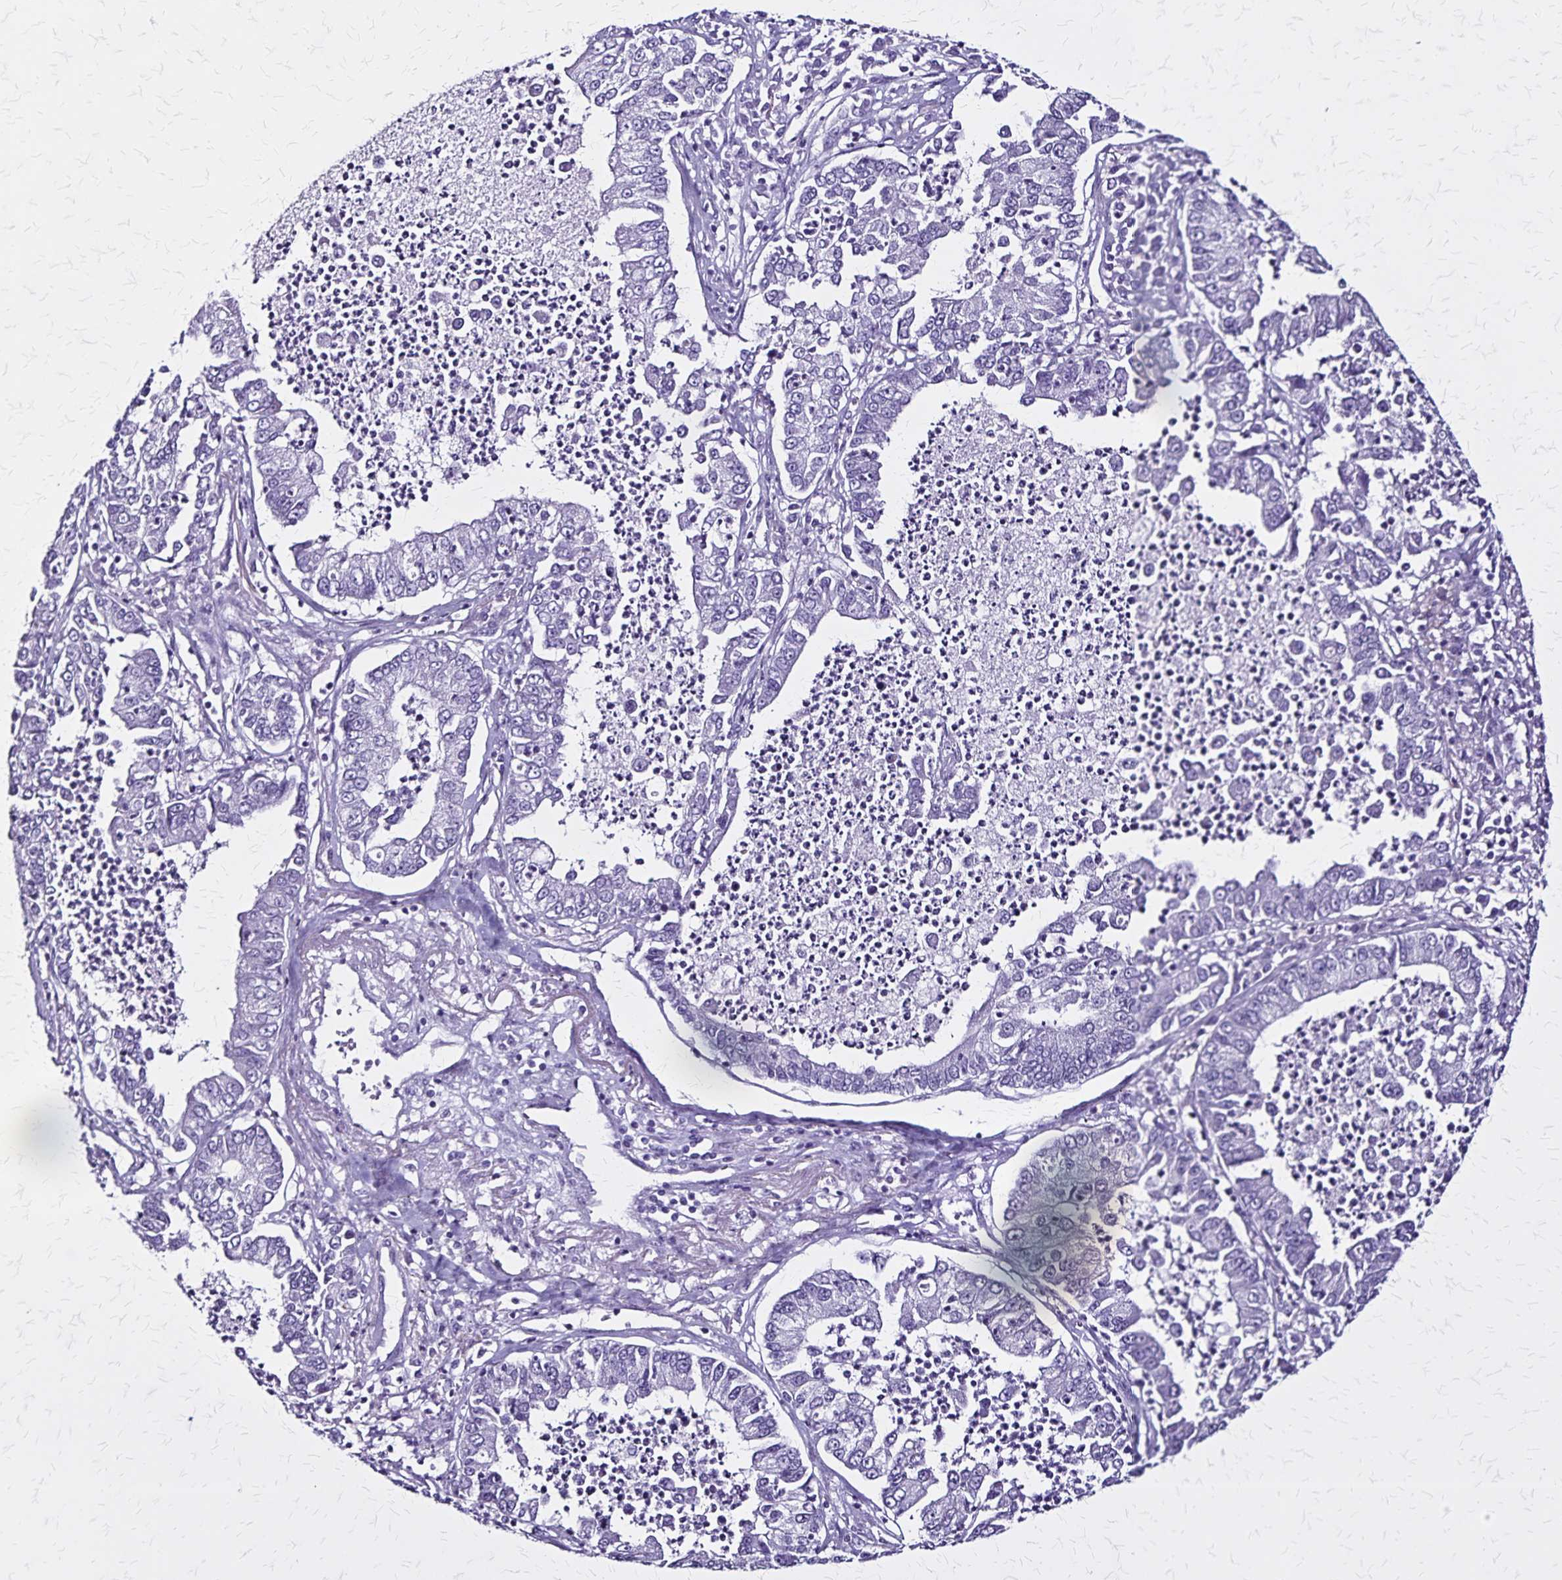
{"staining": {"intensity": "negative", "quantity": "none", "location": "none"}, "tissue": "lung cancer", "cell_type": "Tumor cells", "image_type": "cancer", "snomed": [{"axis": "morphology", "description": "Adenocarcinoma, NOS"}, {"axis": "topography", "description": "Lung"}], "caption": "The IHC micrograph has no significant staining in tumor cells of lung cancer (adenocarcinoma) tissue. (IHC, brightfield microscopy, high magnification).", "gene": "KRT2", "patient": {"sex": "female", "age": 57}}